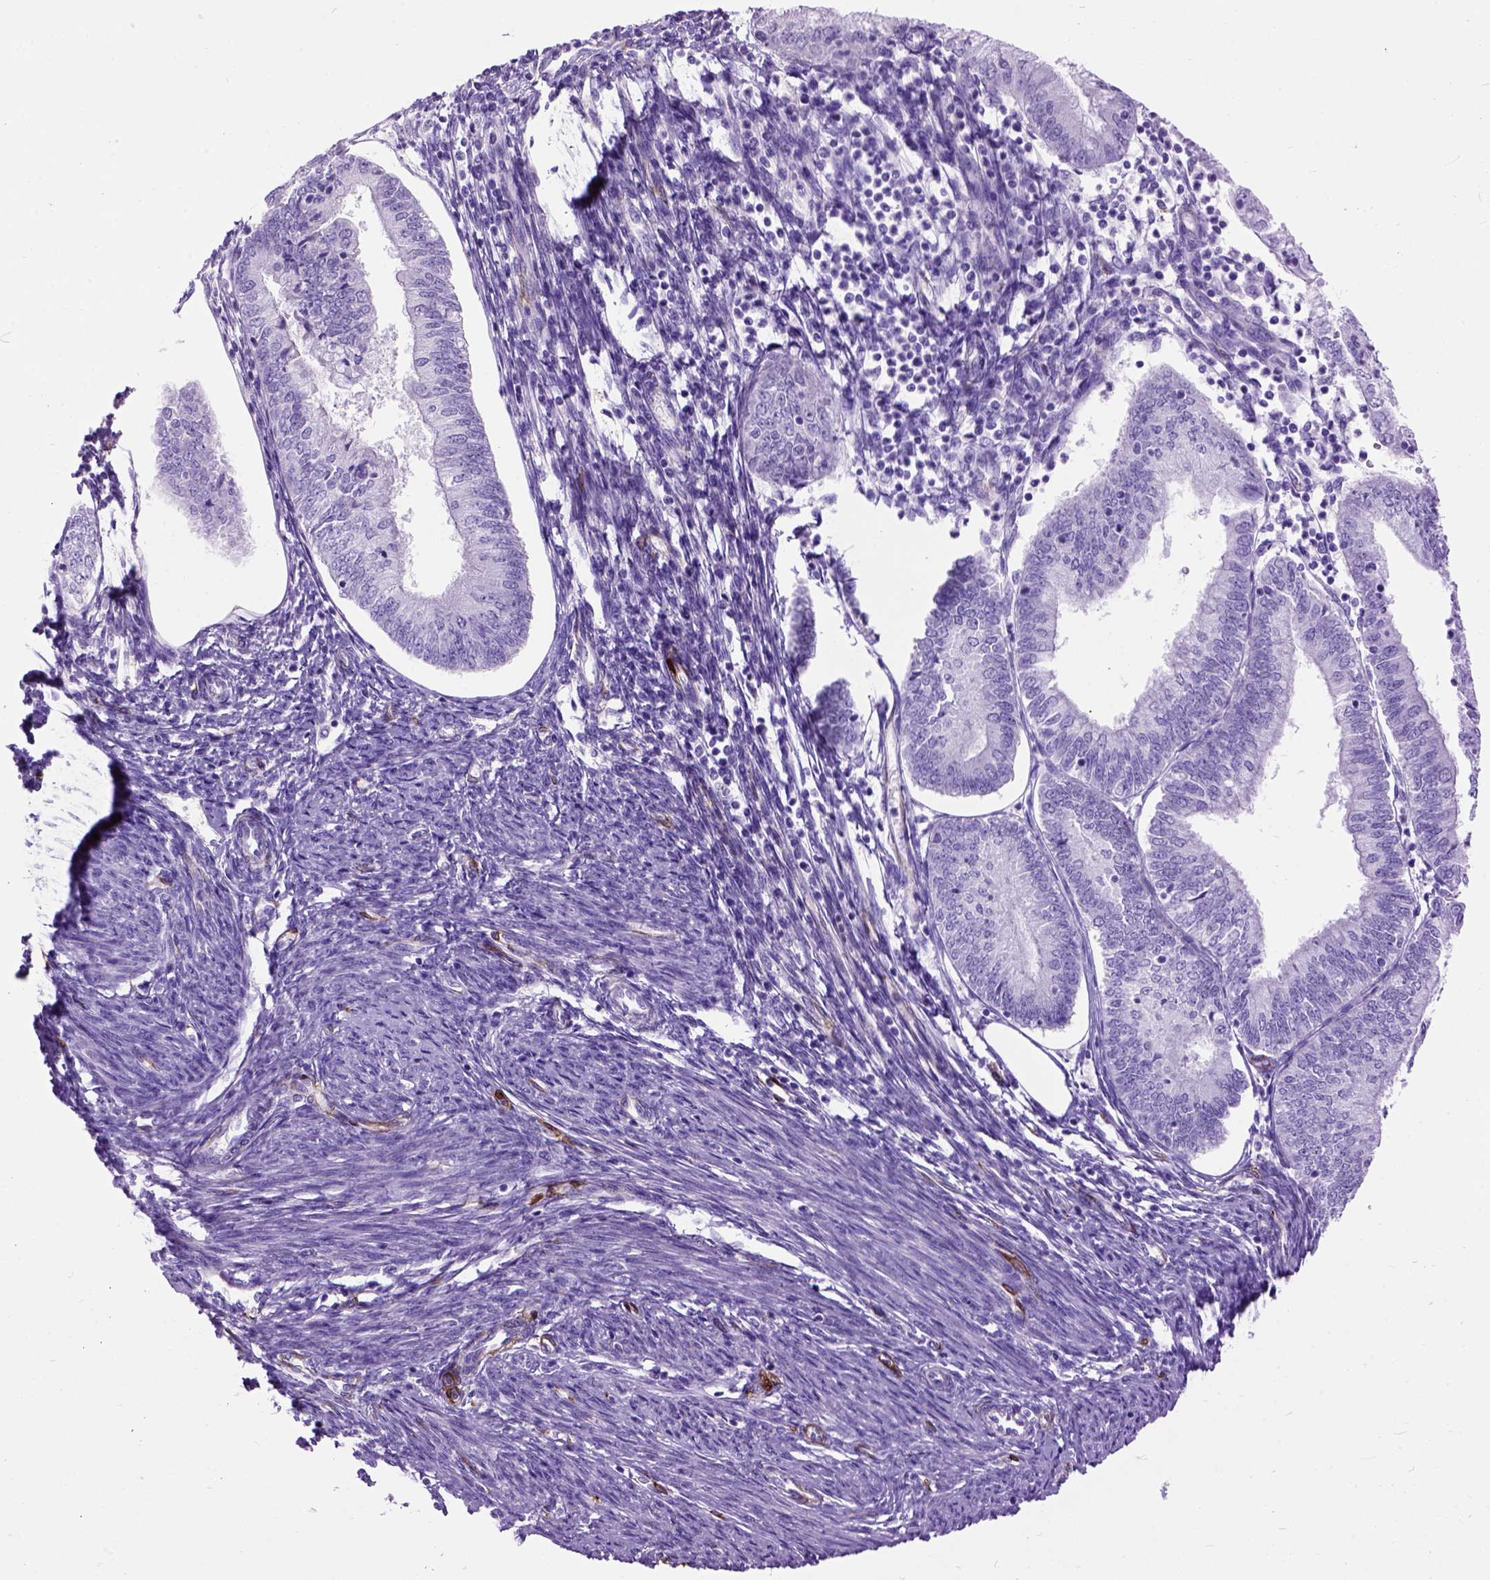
{"staining": {"intensity": "negative", "quantity": "none", "location": "none"}, "tissue": "endometrial cancer", "cell_type": "Tumor cells", "image_type": "cancer", "snomed": [{"axis": "morphology", "description": "Adenocarcinoma, NOS"}, {"axis": "topography", "description": "Endometrium"}], "caption": "Immunohistochemistry (IHC) photomicrograph of neoplastic tissue: endometrial cancer (adenocarcinoma) stained with DAB (3,3'-diaminobenzidine) reveals no significant protein staining in tumor cells. The staining is performed using DAB (3,3'-diaminobenzidine) brown chromogen with nuclei counter-stained in using hematoxylin.", "gene": "MAPT", "patient": {"sex": "female", "age": 55}}